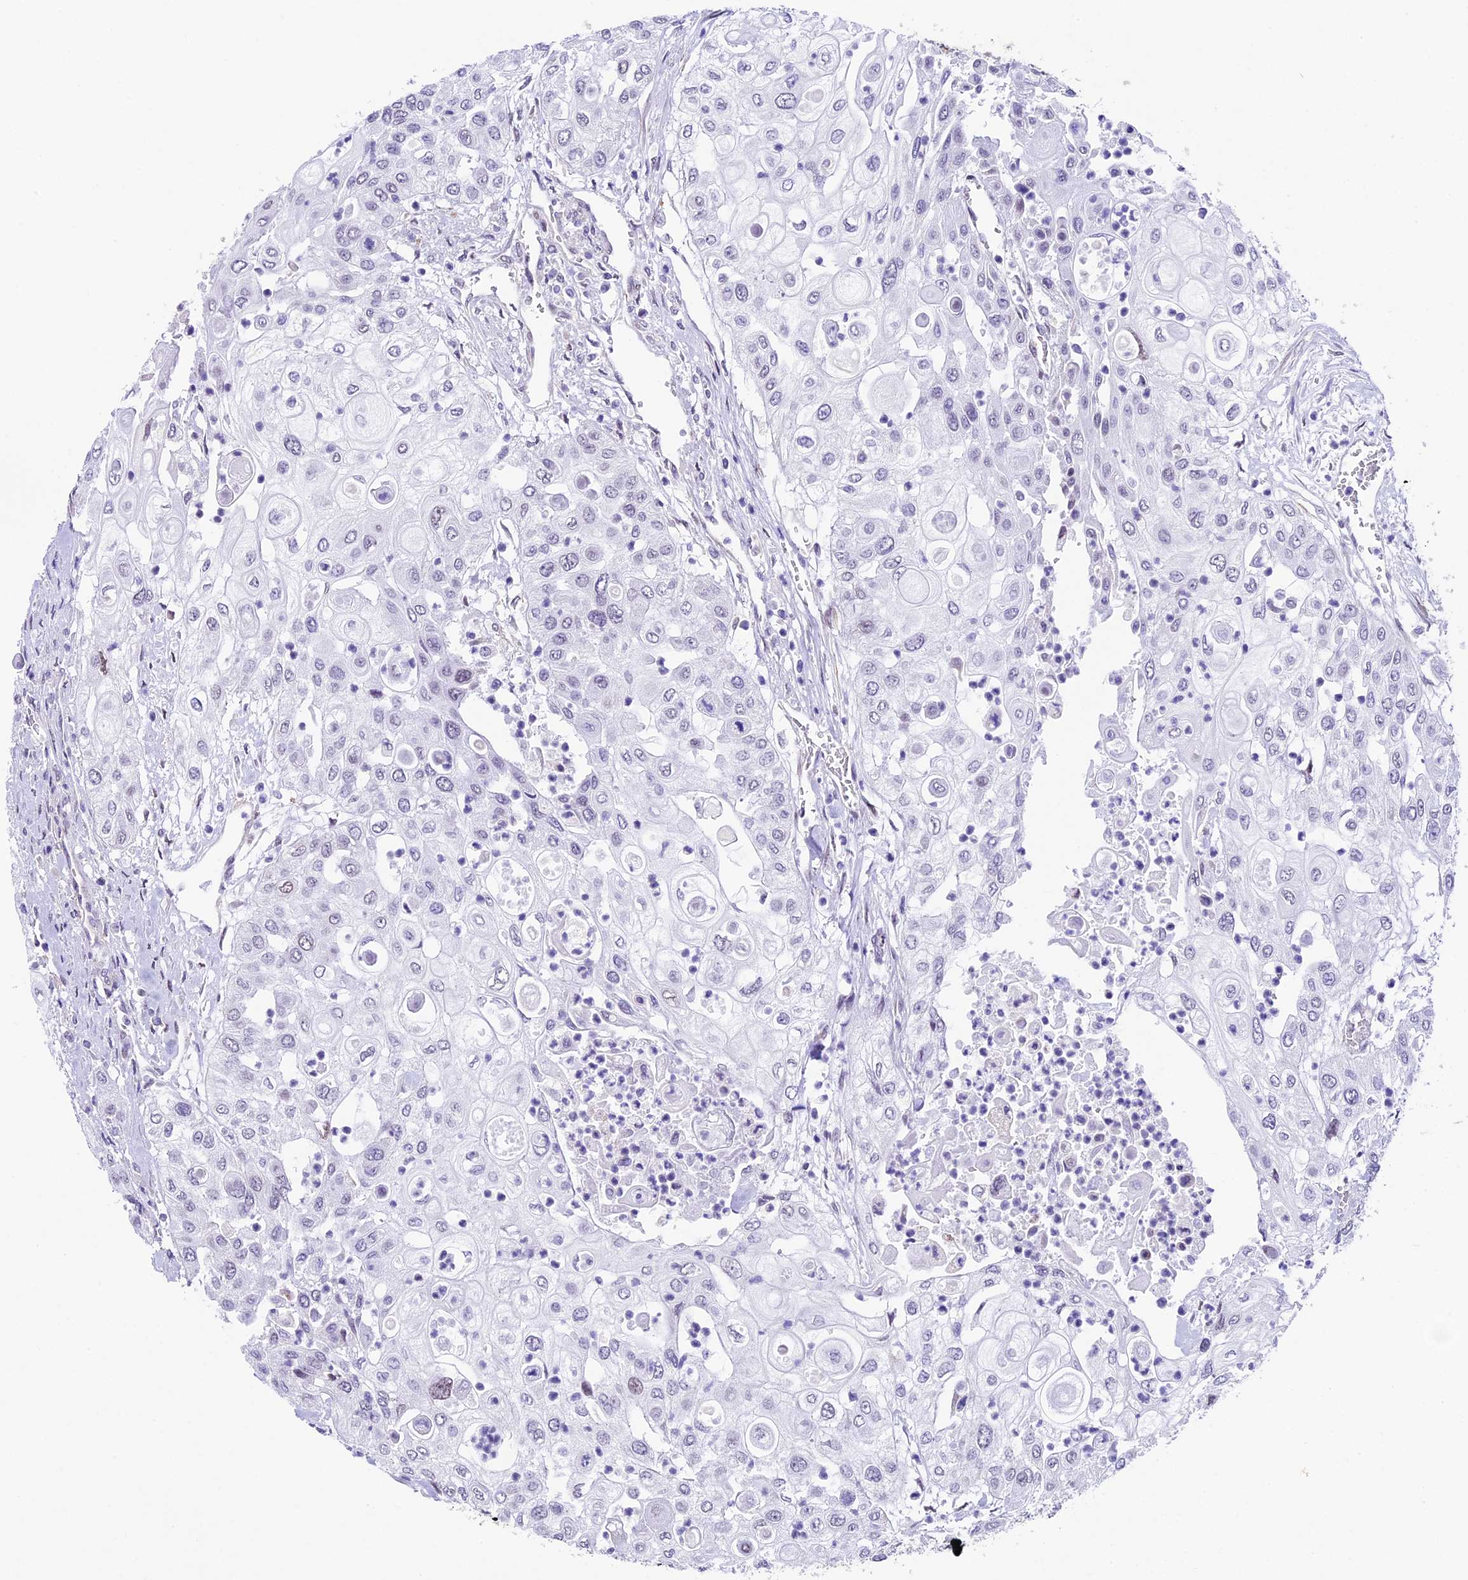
{"staining": {"intensity": "negative", "quantity": "none", "location": "none"}, "tissue": "urothelial cancer", "cell_type": "Tumor cells", "image_type": "cancer", "snomed": [{"axis": "morphology", "description": "Urothelial carcinoma, High grade"}, {"axis": "topography", "description": "Urinary bladder"}], "caption": "Urothelial carcinoma (high-grade) was stained to show a protein in brown. There is no significant staining in tumor cells.", "gene": "TFAM", "patient": {"sex": "female", "age": 79}}